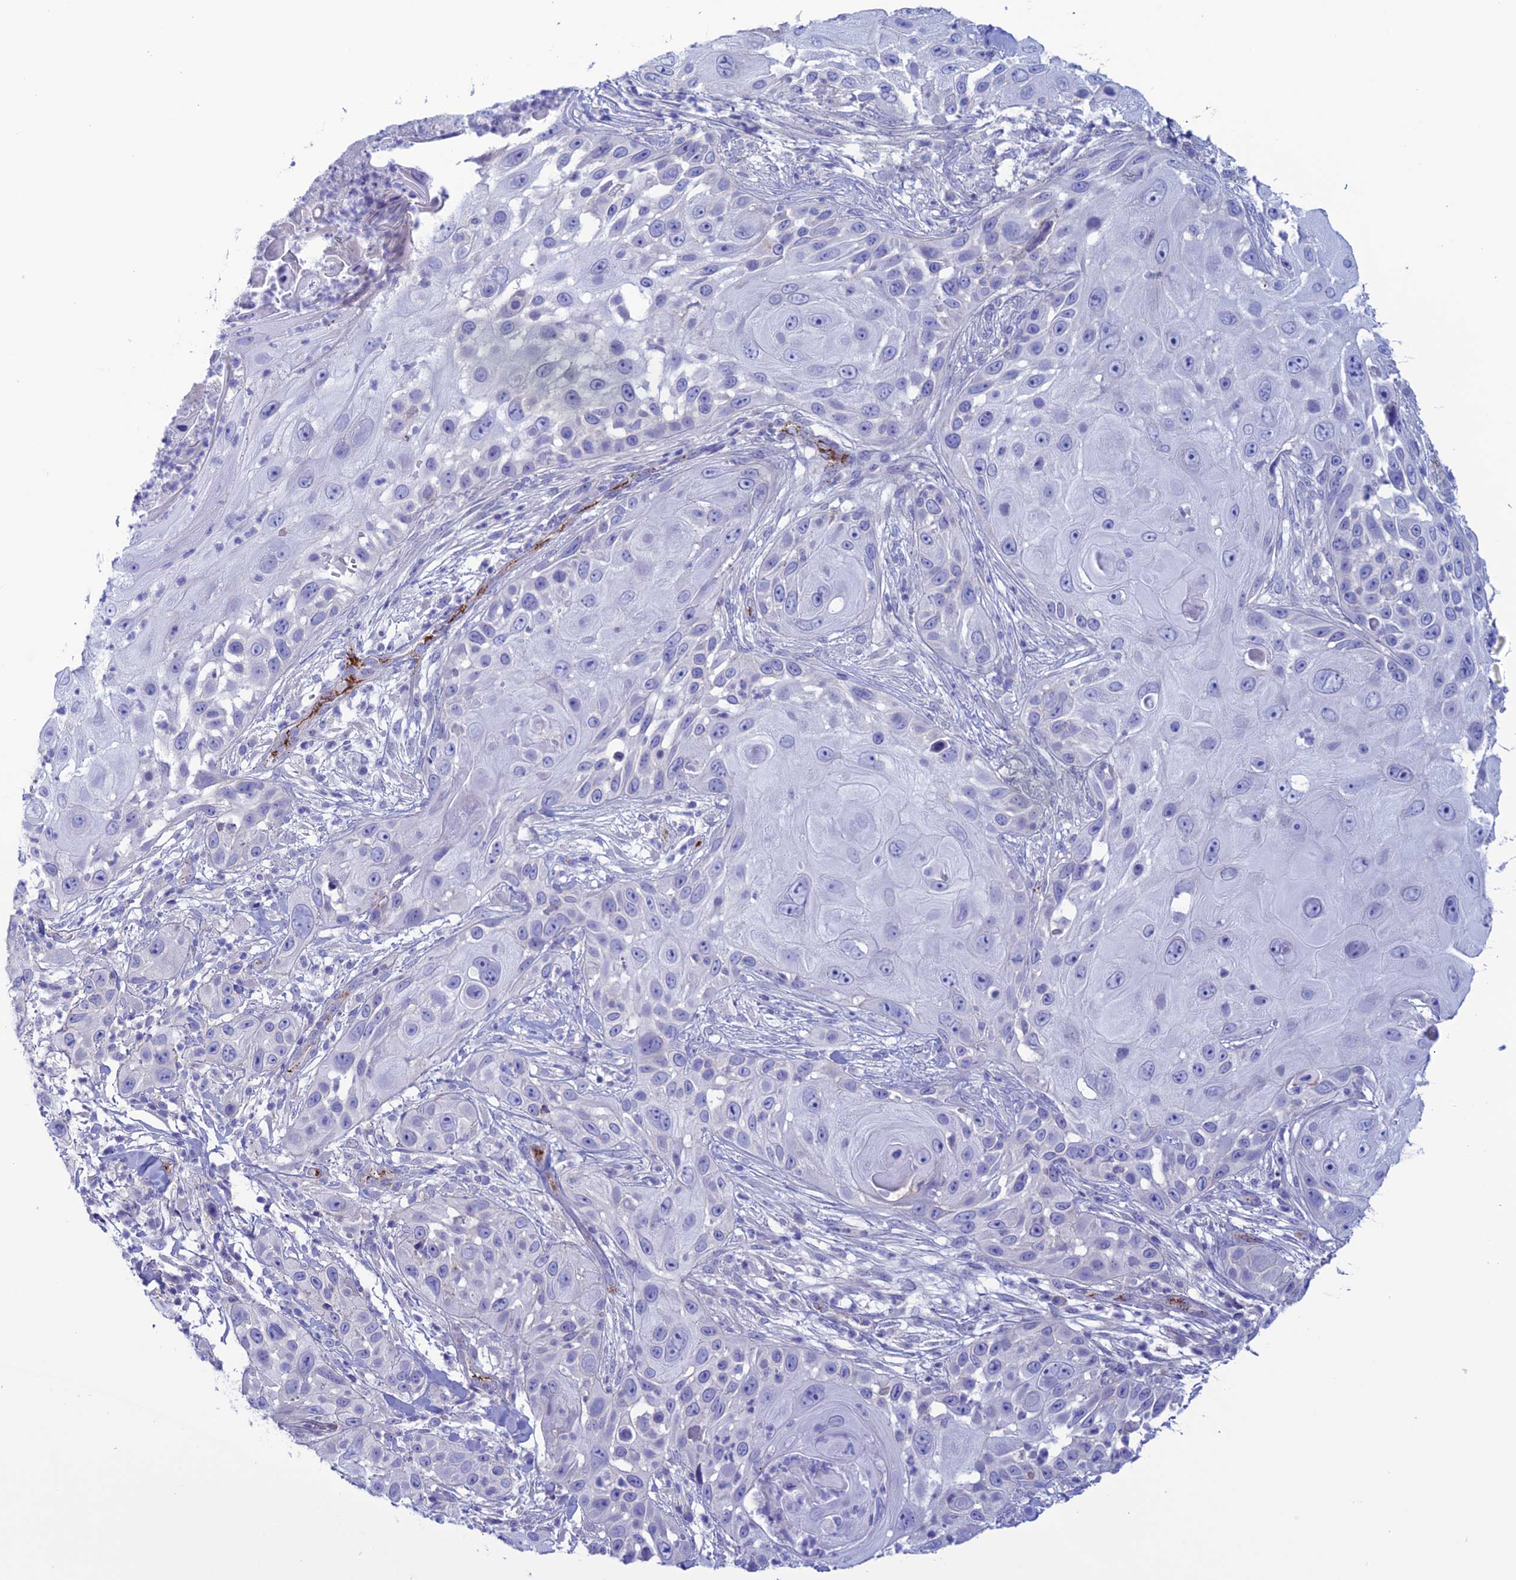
{"staining": {"intensity": "negative", "quantity": "none", "location": "none"}, "tissue": "skin cancer", "cell_type": "Tumor cells", "image_type": "cancer", "snomed": [{"axis": "morphology", "description": "Squamous cell carcinoma, NOS"}, {"axis": "topography", "description": "Skin"}], "caption": "Tumor cells show no significant expression in skin cancer (squamous cell carcinoma).", "gene": "CDC42EP5", "patient": {"sex": "female", "age": 44}}